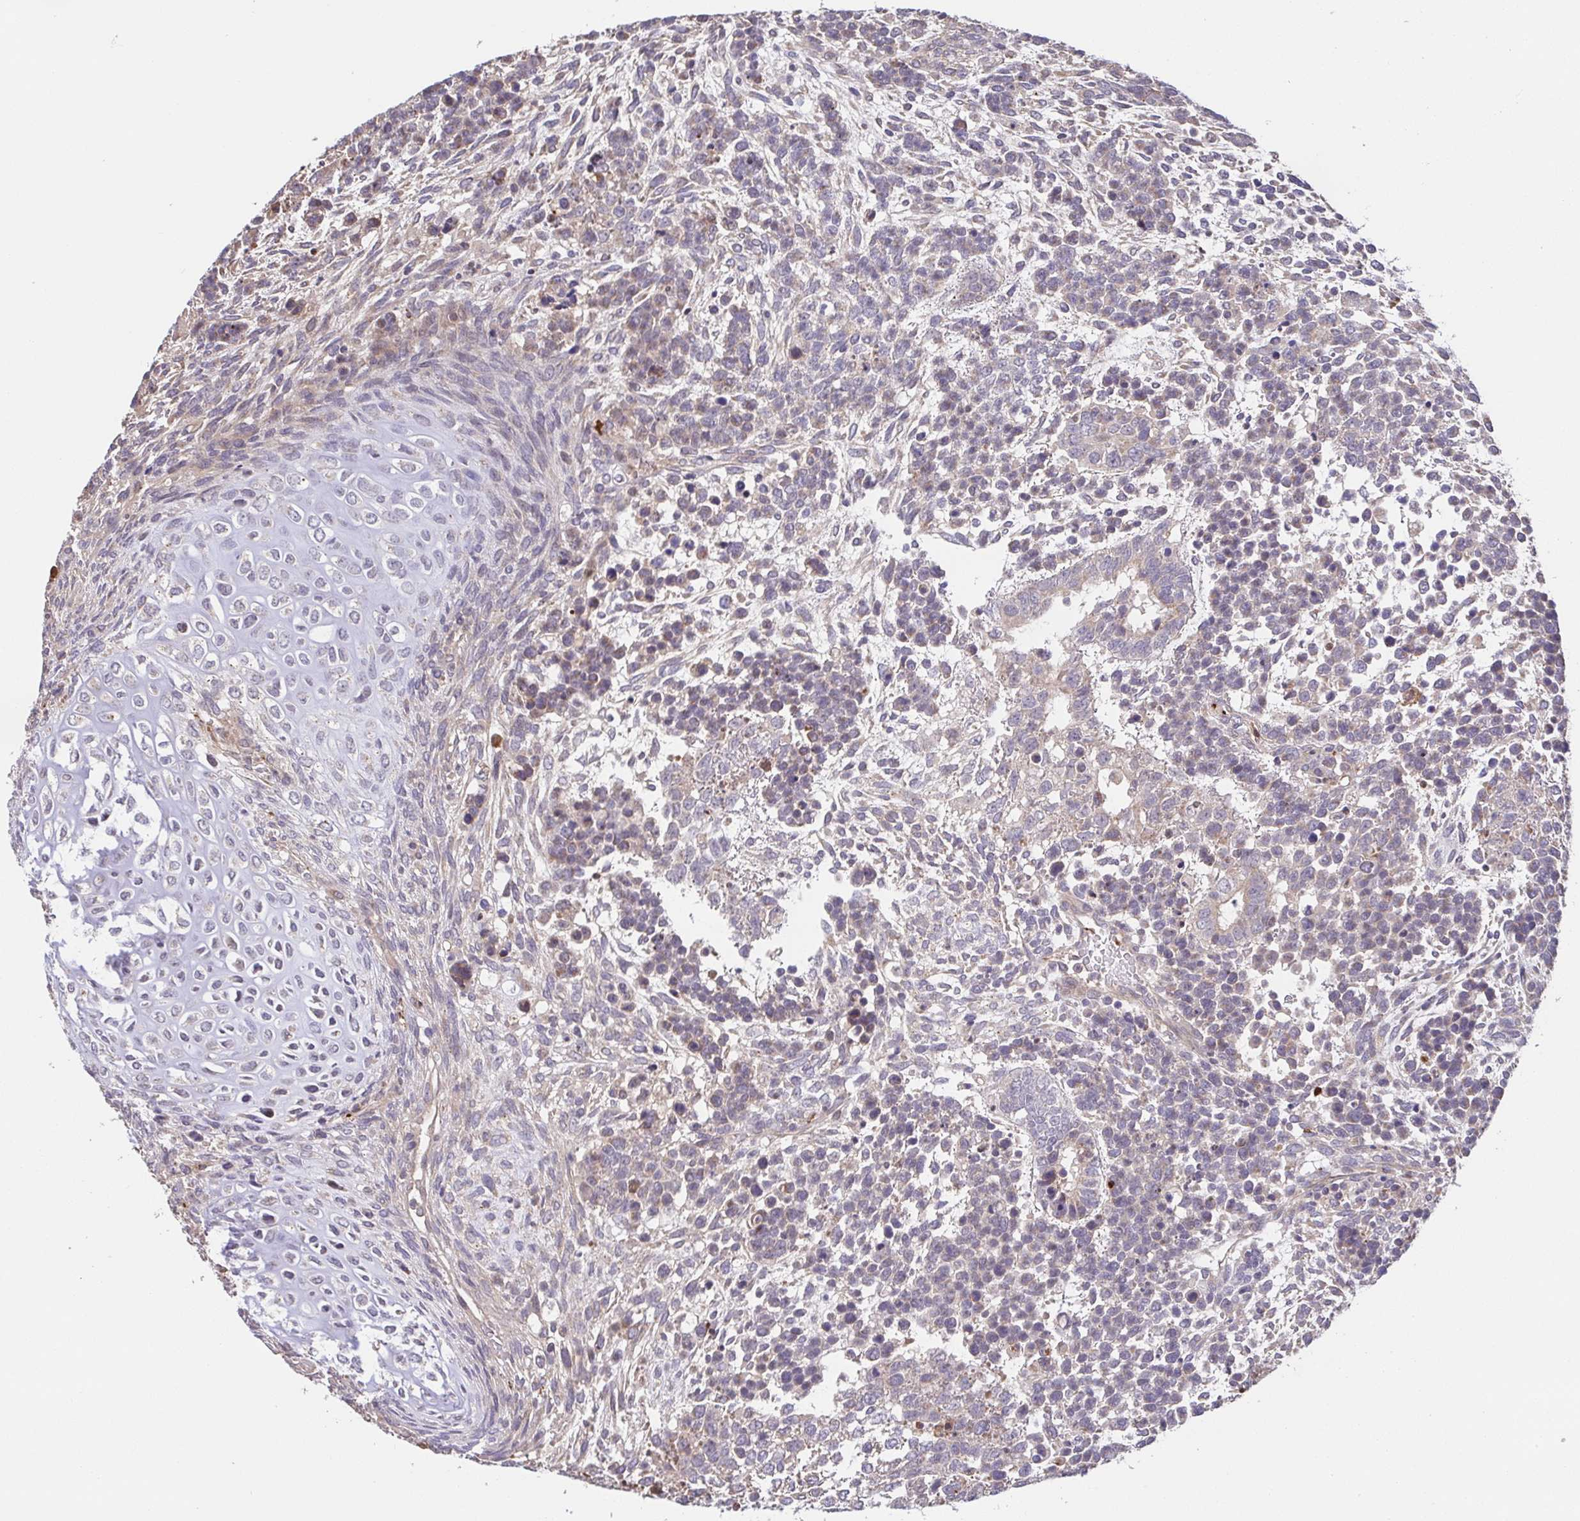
{"staining": {"intensity": "weak", "quantity": "25%-75%", "location": "cytoplasmic/membranous"}, "tissue": "testis cancer", "cell_type": "Tumor cells", "image_type": "cancer", "snomed": [{"axis": "morphology", "description": "Carcinoma, Embryonal, NOS"}, {"axis": "topography", "description": "Testis"}], "caption": "Protein analysis of testis cancer tissue reveals weak cytoplasmic/membranous expression in approximately 25%-75% of tumor cells. The protein of interest is stained brown, and the nuclei are stained in blue (DAB (3,3'-diaminobenzidine) IHC with brightfield microscopy, high magnification).", "gene": "OSBPL7", "patient": {"sex": "male", "age": 23}}